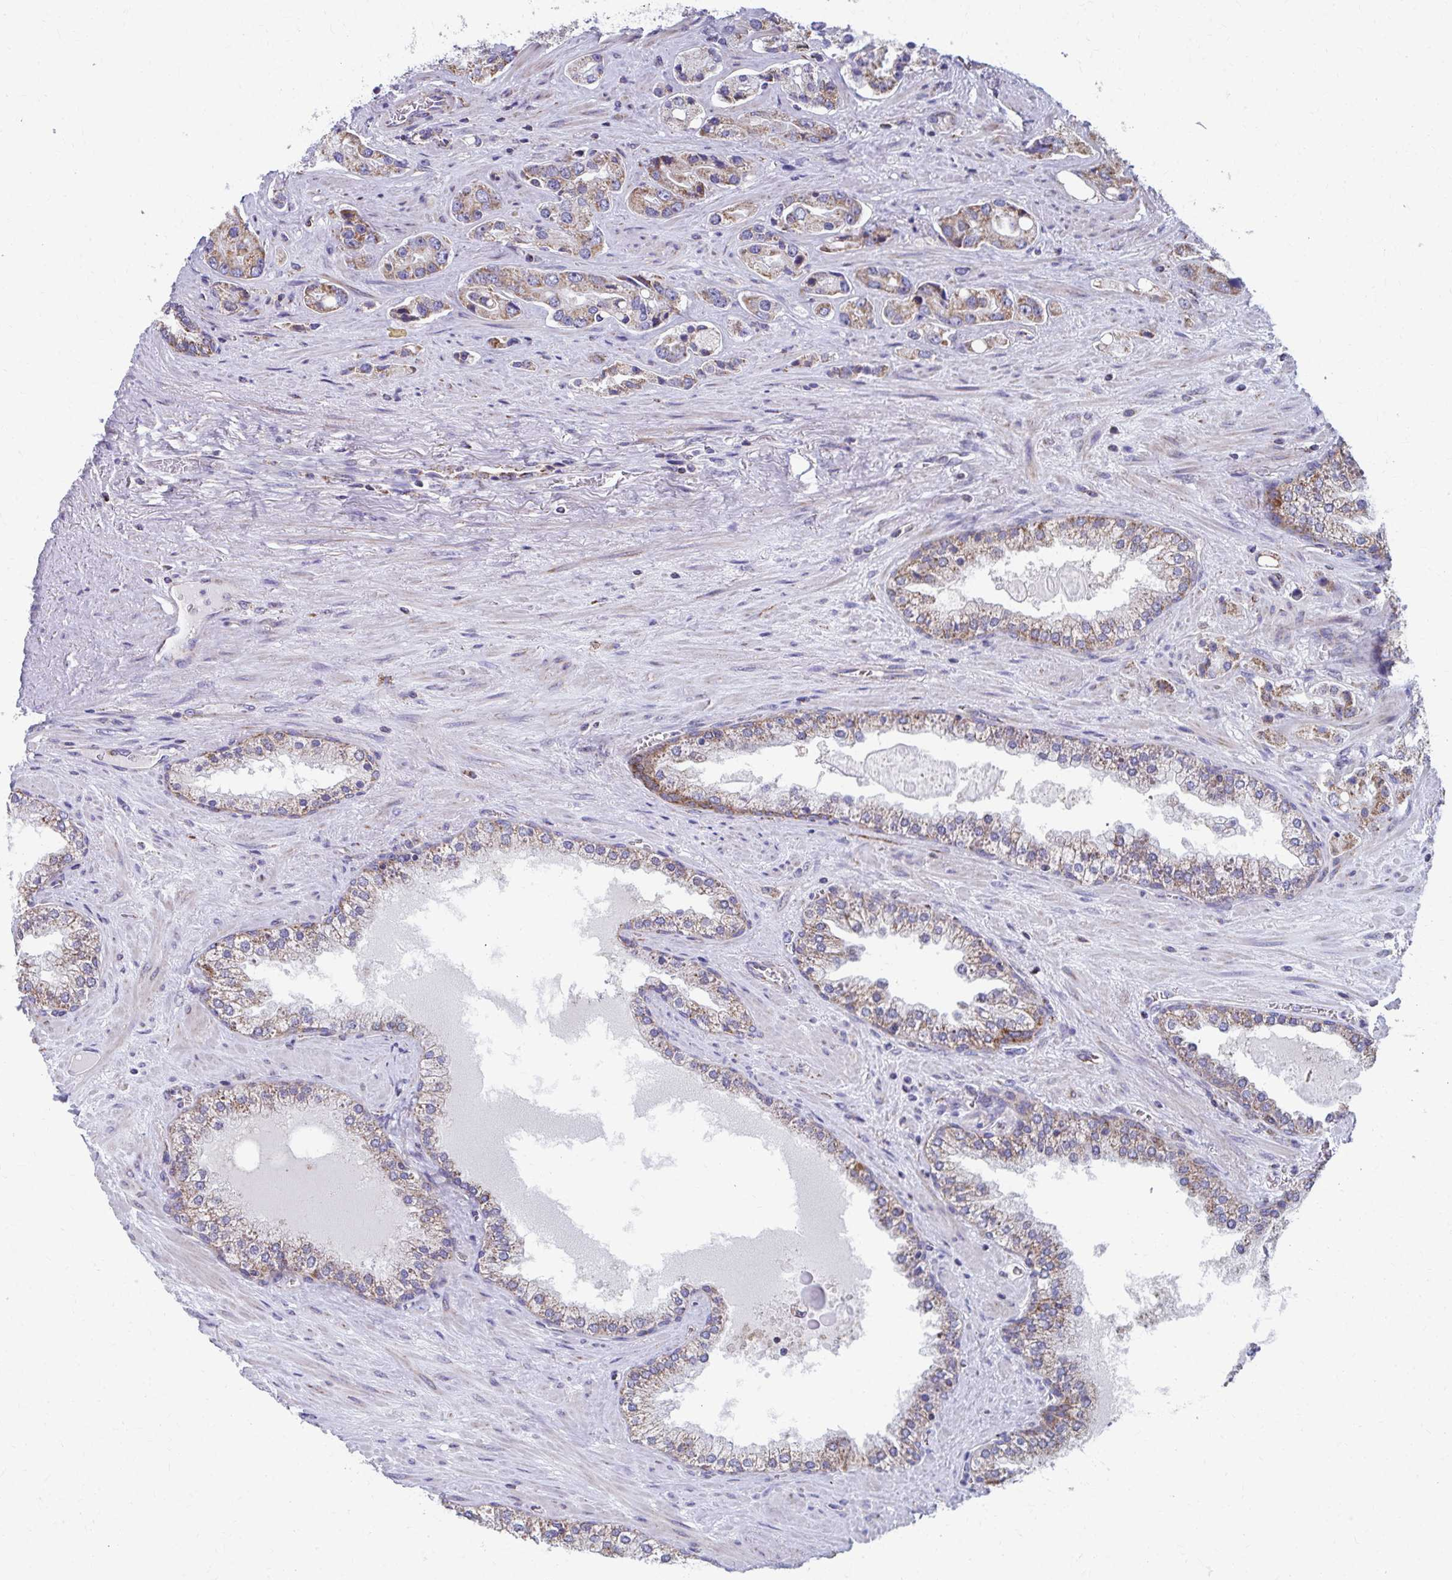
{"staining": {"intensity": "moderate", "quantity": "25%-75%", "location": "cytoplasmic/membranous"}, "tissue": "prostate cancer", "cell_type": "Tumor cells", "image_type": "cancer", "snomed": [{"axis": "morphology", "description": "Adenocarcinoma, High grade"}, {"axis": "topography", "description": "Prostate"}], "caption": "Prostate cancer stained with a protein marker exhibits moderate staining in tumor cells.", "gene": "RCC1L", "patient": {"sex": "male", "age": 67}}